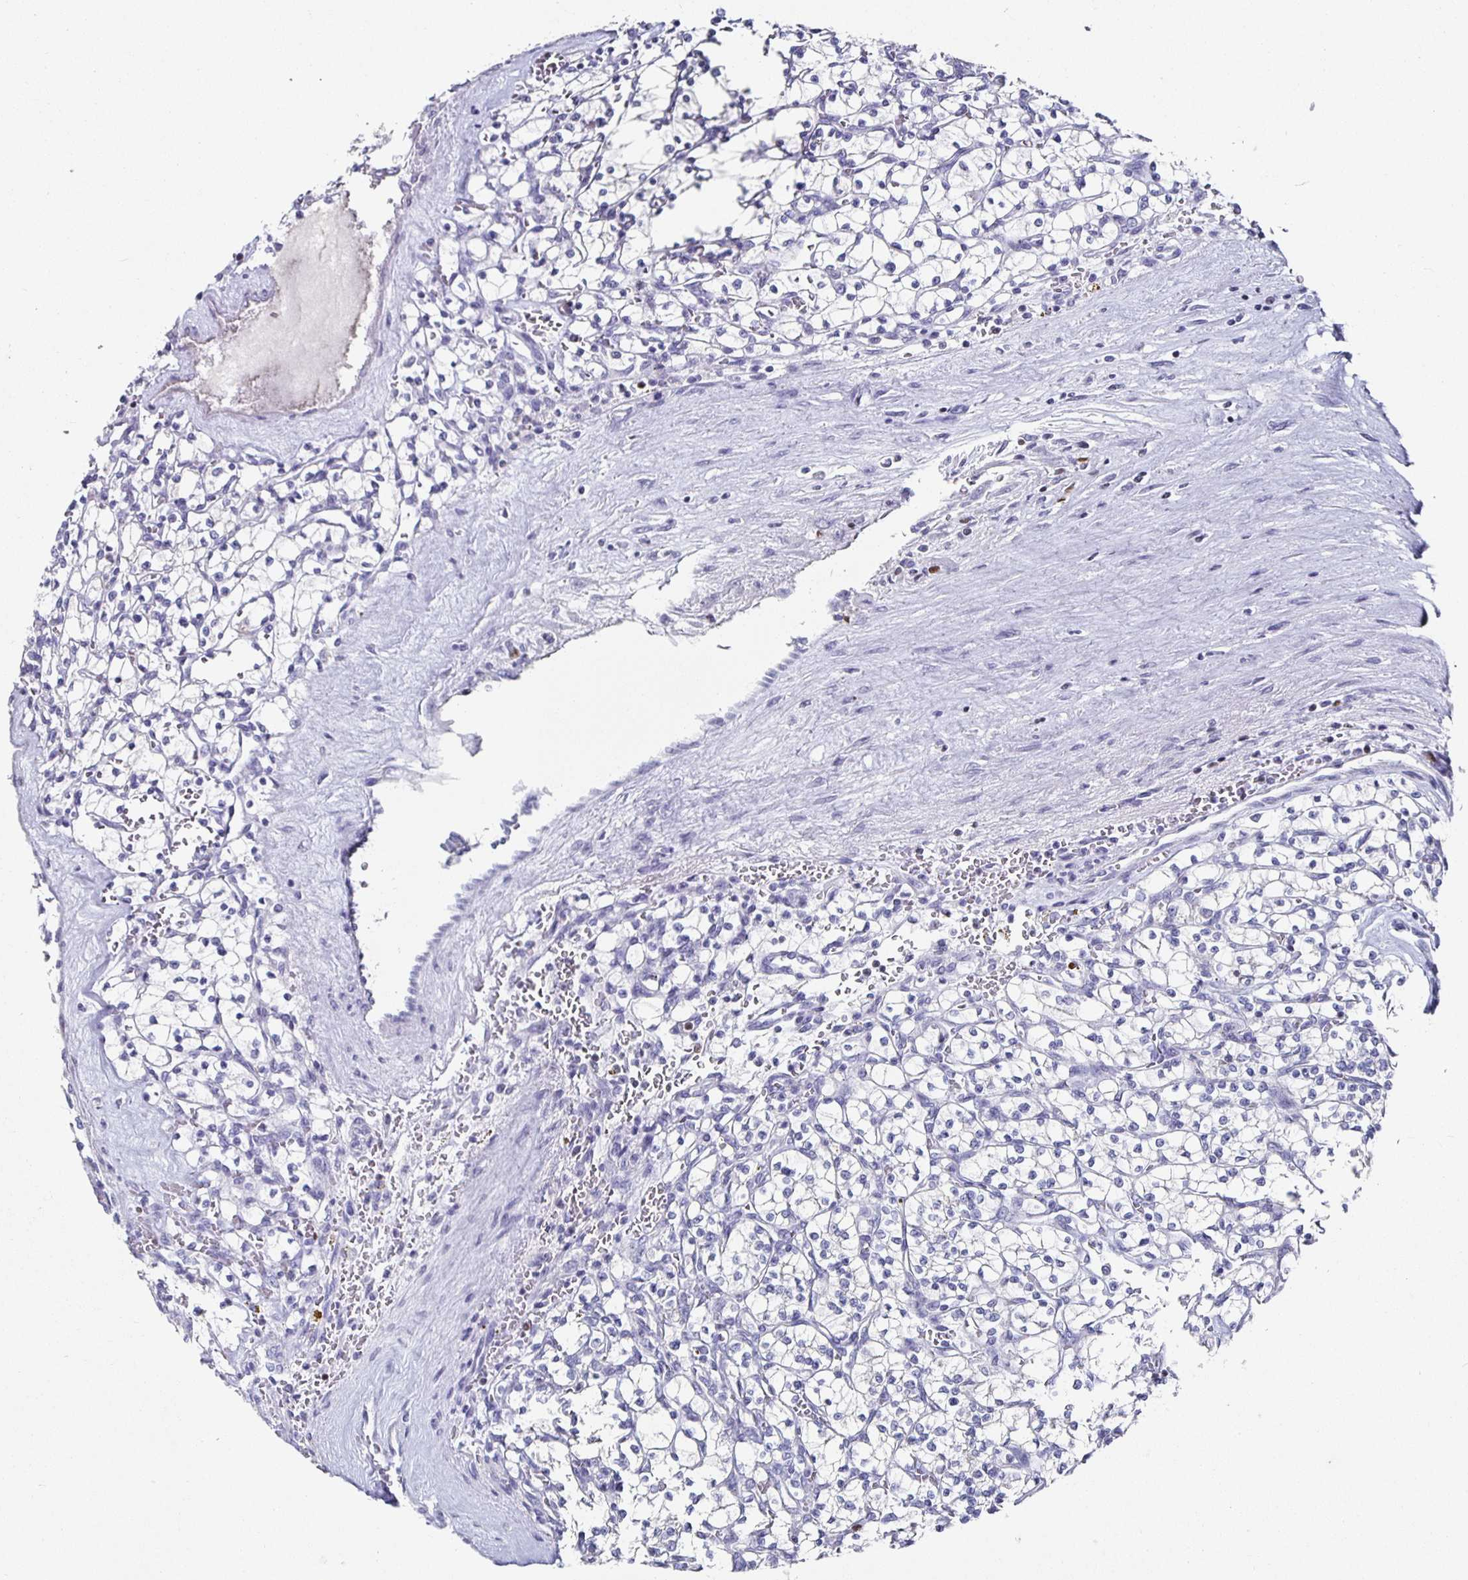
{"staining": {"intensity": "negative", "quantity": "none", "location": "none"}, "tissue": "renal cancer", "cell_type": "Tumor cells", "image_type": "cancer", "snomed": [{"axis": "morphology", "description": "Adenocarcinoma, NOS"}, {"axis": "topography", "description": "Kidney"}], "caption": "Immunohistochemical staining of human renal cancer (adenocarcinoma) demonstrates no significant staining in tumor cells.", "gene": "RUNX2", "patient": {"sex": "female", "age": 64}}